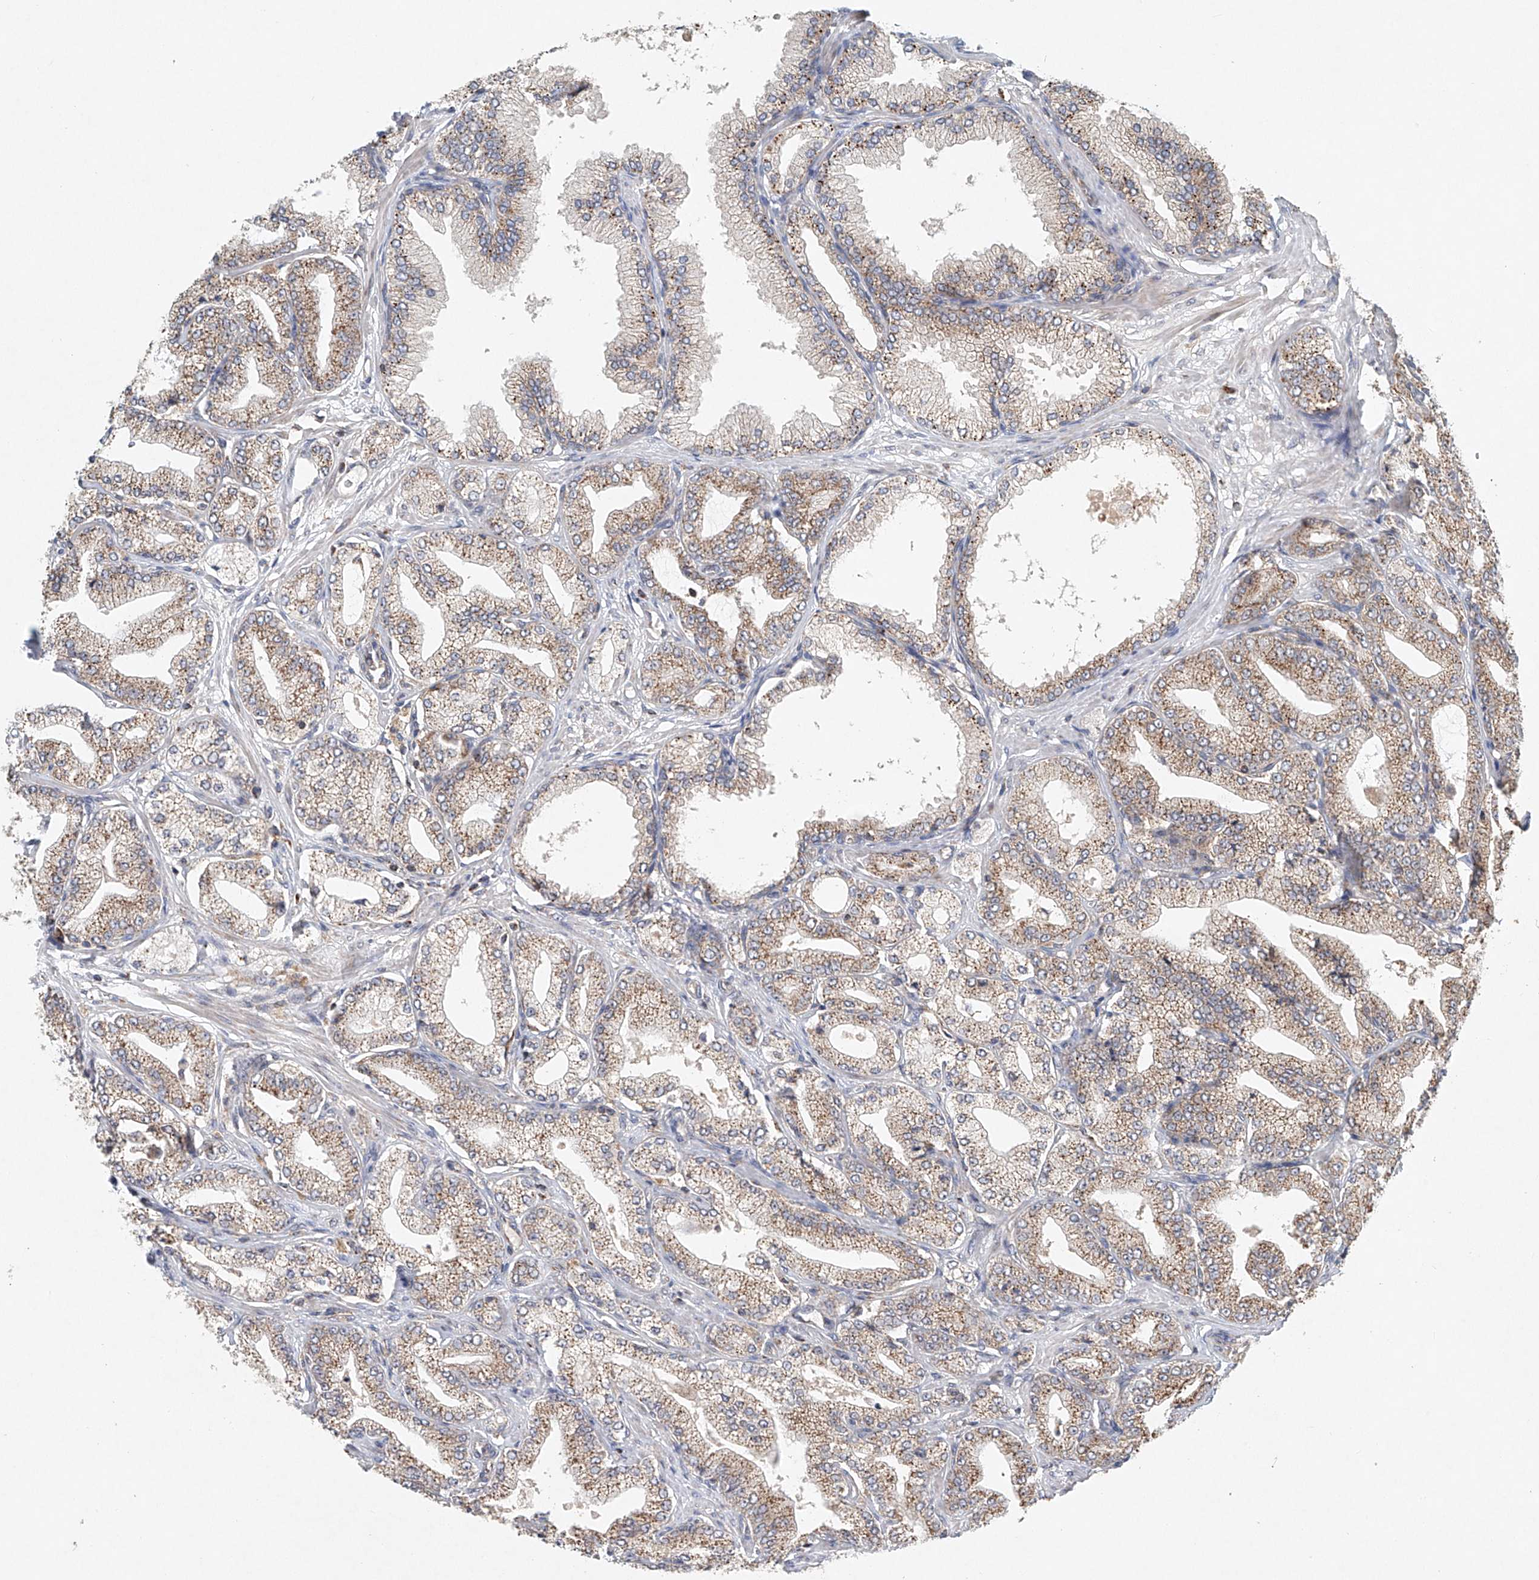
{"staining": {"intensity": "moderate", "quantity": ">75%", "location": "cytoplasmic/membranous"}, "tissue": "prostate cancer", "cell_type": "Tumor cells", "image_type": "cancer", "snomed": [{"axis": "morphology", "description": "Adenocarcinoma, Low grade"}, {"axis": "topography", "description": "Prostate"}], "caption": "Prostate cancer (low-grade adenocarcinoma) stained with immunohistochemistry demonstrates moderate cytoplasmic/membranous positivity in about >75% of tumor cells.", "gene": "DCAF11", "patient": {"sex": "male", "age": 63}}